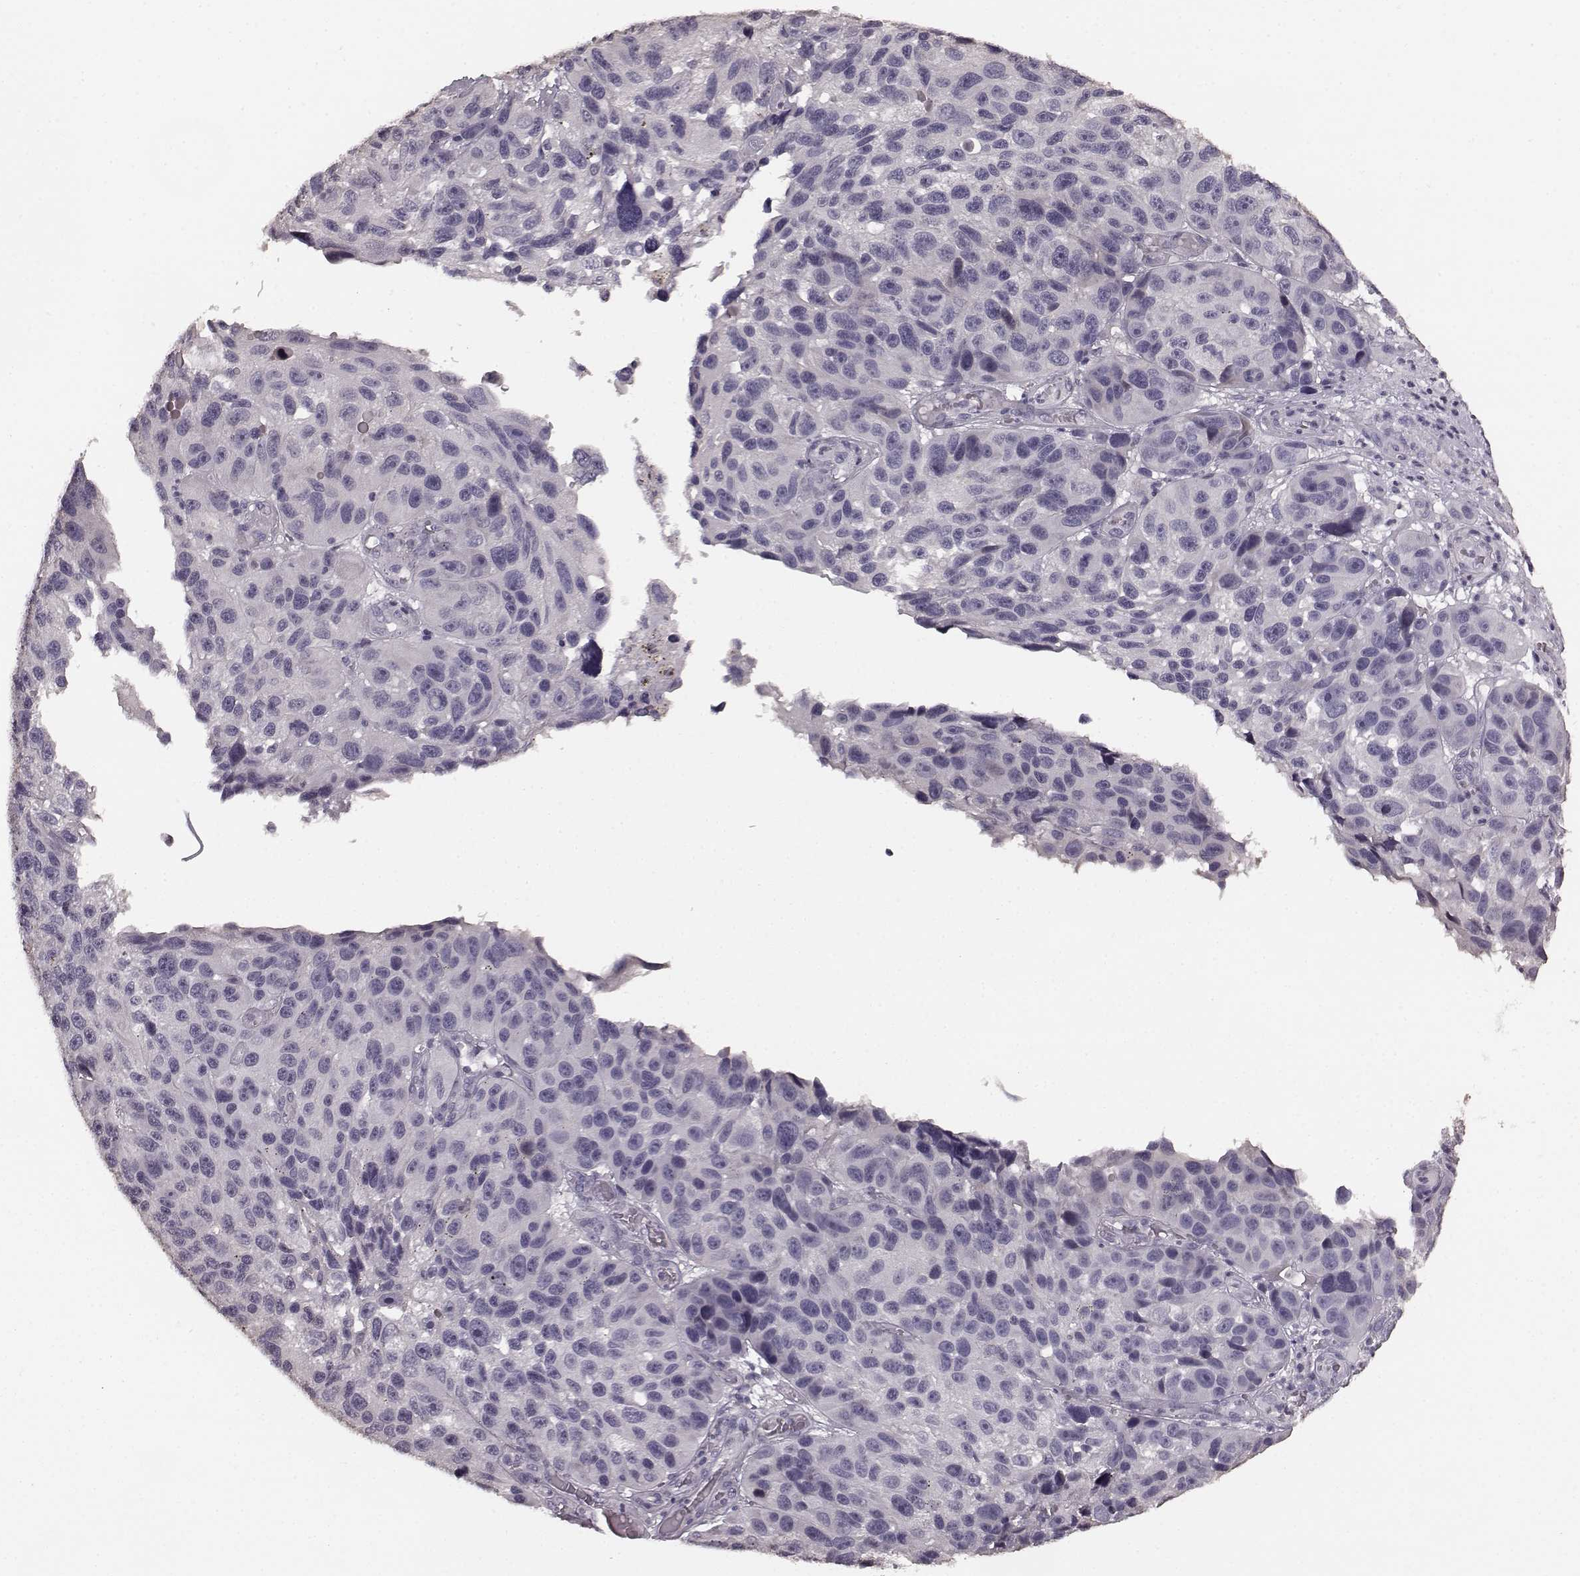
{"staining": {"intensity": "negative", "quantity": "none", "location": "none"}, "tissue": "melanoma", "cell_type": "Tumor cells", "image_type": "cancer", "snomed": [{"axis": "morphology", "description": "Malignant melanoma, NOS"}, {"axis": "topography", "description": "Skin"}], "caption": "An immunohistochemistry (IHC) histopathology image of malignant melanoma is shown. There is no staining in tumor cells of malignant melanoma.", "gene": "RIT2", "patient": {"sex": "male", "age": 53}}